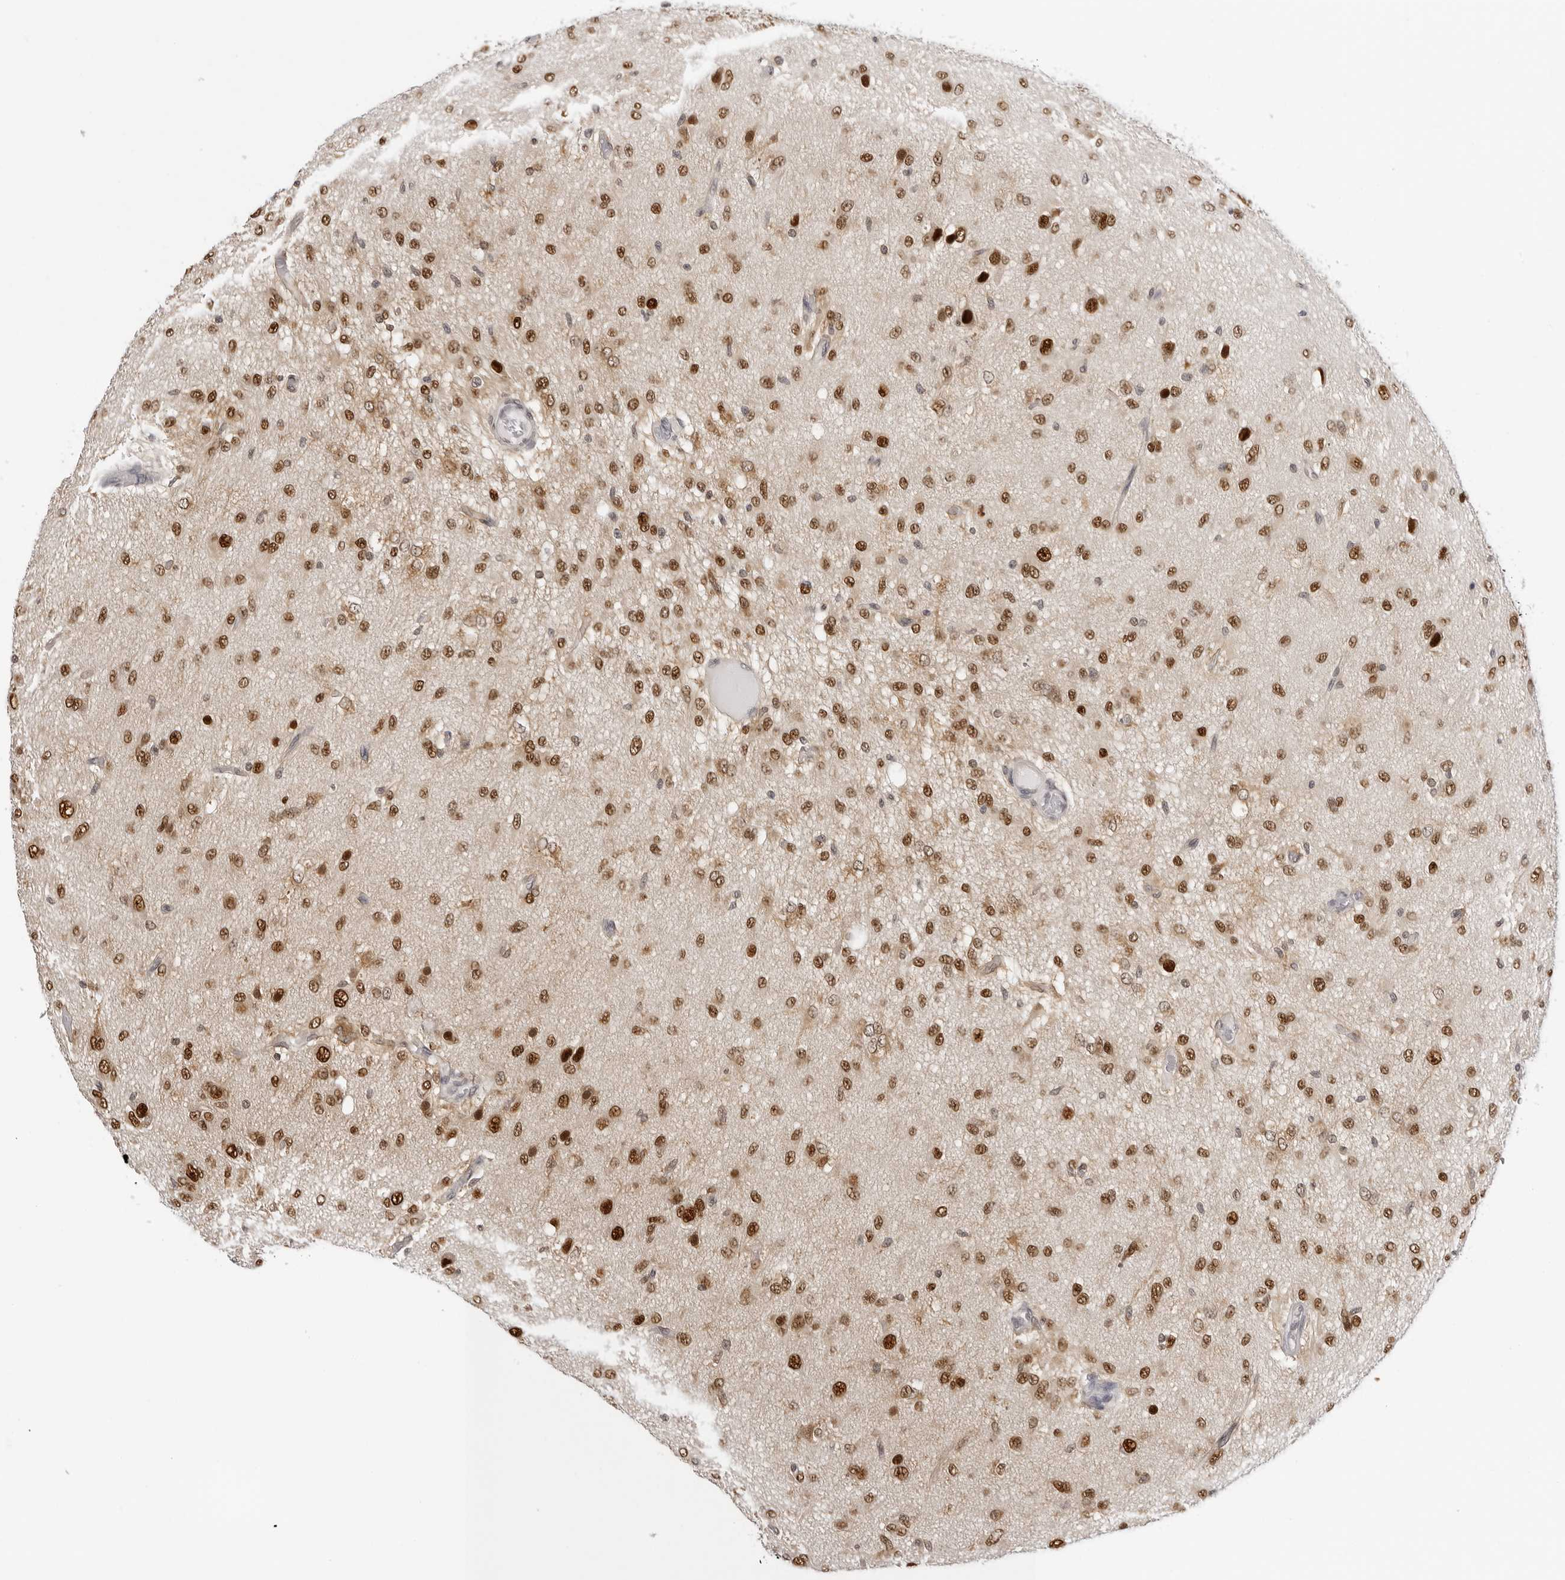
{"staining": {"intensity": "strong", "quantity": ">75%", "location": "nuclear"}, "tissue": "glioma", "cell_type": "Tumor cells", "image_type": "cancer", "snomed": [{"axis": "morphology", "description": "Glioma, malignant, High grade"}, {"axis": "topography", "description": "Brain"}], "caption": "Approximately >75% of tumor cells in glioma show strong nuclear protein staining as visualized by brown immunohistochemical staining.", "gene": "WDR77", "patient": {"sex": "female", "age": 59}}